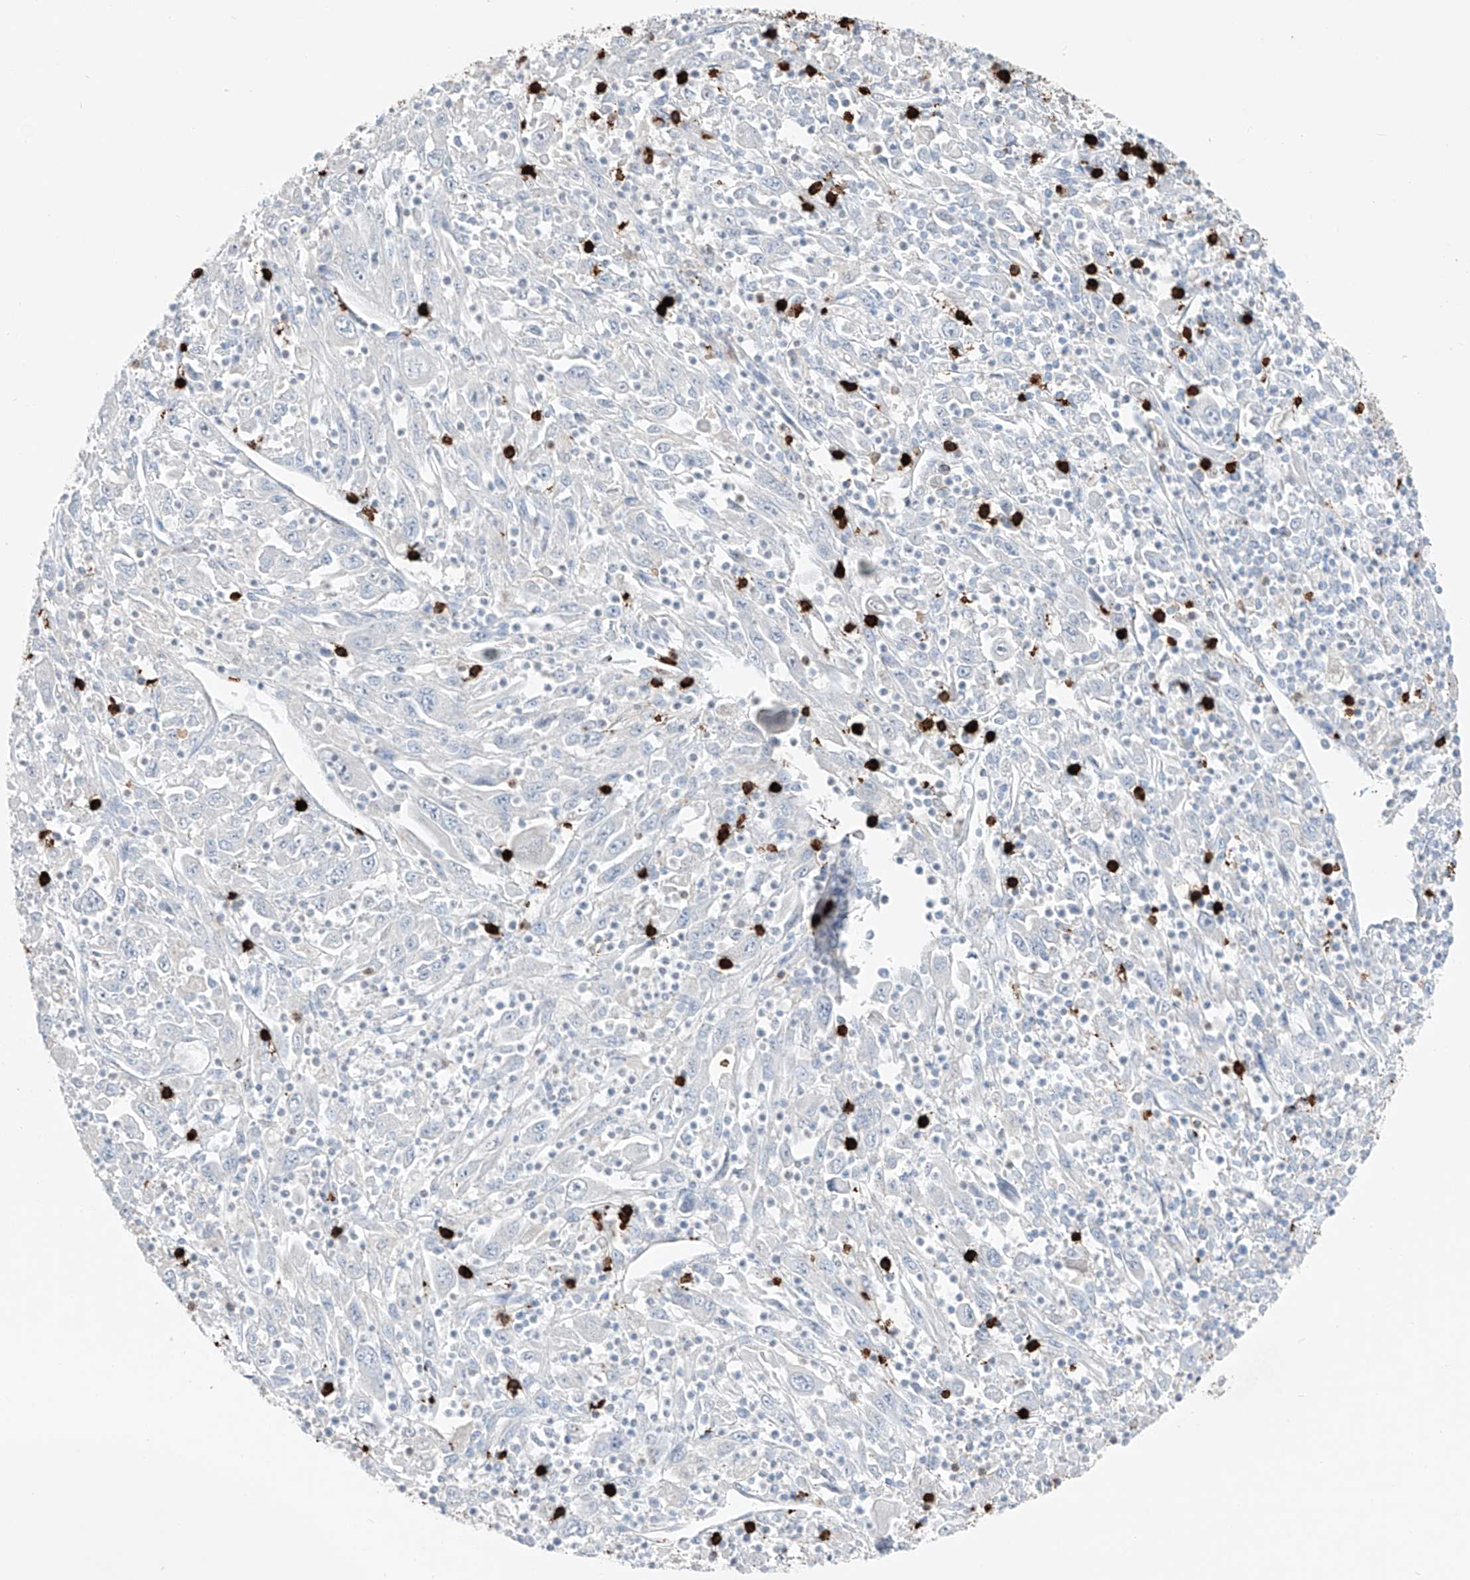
{"staining": {"intensity": "negative", "quantity": "none", "location": "none"}, "tissue": "melanoma", "cell_type": "Tumor cells", "image_type": "cancer", "snomed": [{"axis": "morphology", "description": "Malignant melanoma, Metastatic site"}, {"axis": "topography", "description": "Skin"}], "caption": "Immunohistochemistry of human melanoma demonstrates no staining in tumor cells. (Stains: DAB (3,3'-diaminobenzidine) immunohistochemistry with hematoxylin counter stain, Microscopy: brightfield microscopy at high magnification).", "gene": "FRS3", "patient": {"sex": "female", "age": 56}}